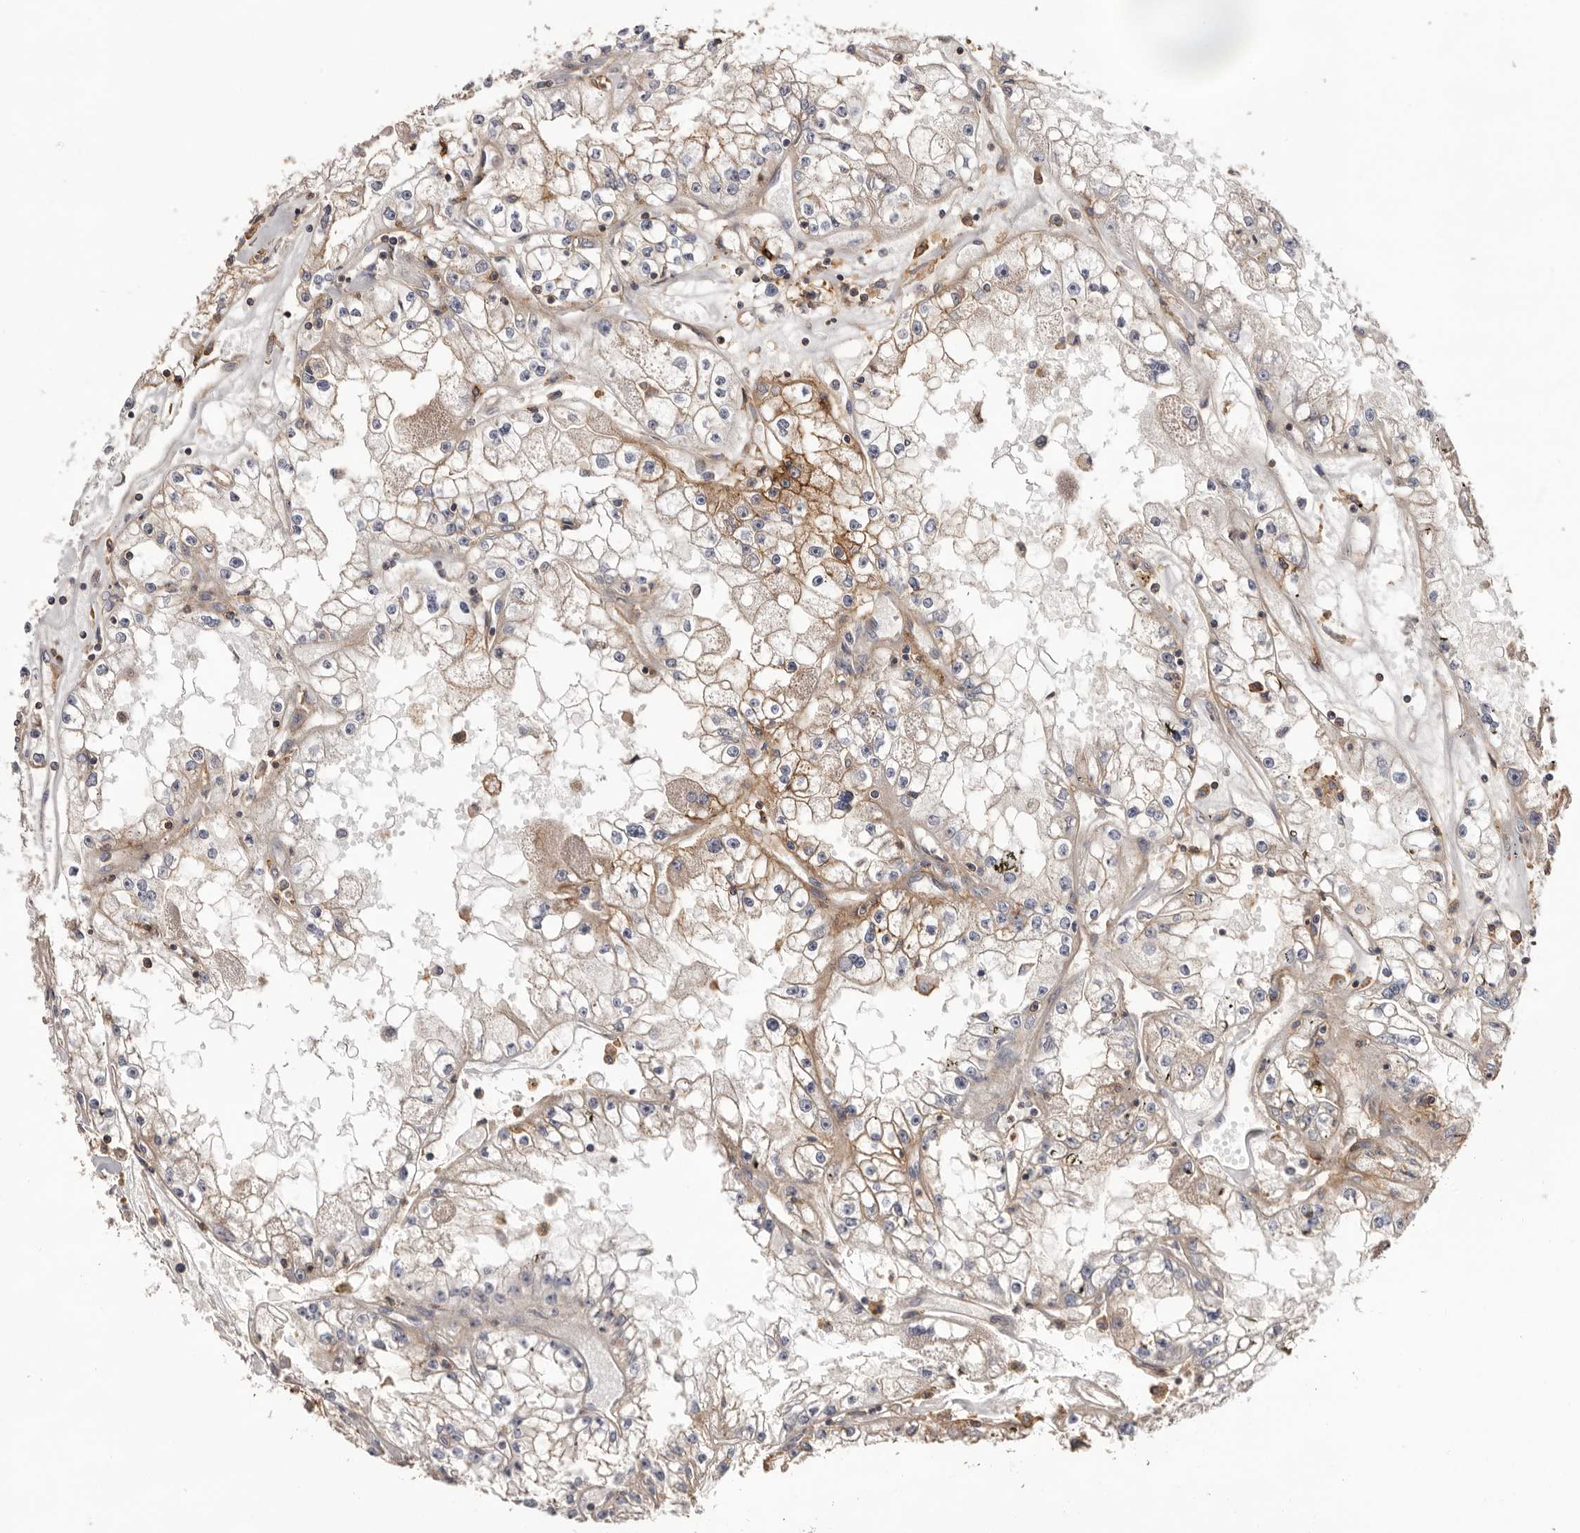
{"staining": {"intensity": "moderate", "quantity": "25%-75%", "location": "cytoplasmic/membranous"}, "tissue": "renal cancer", "cell_type": "Tumor cells", "image_type": "cancer", "snomed": [{"axis": "morphology", "description": "Adenocarcinoma, NOS"}, {"axis": "topography", "description": "Kidney"}], "caption": "Brown immunohistochemical staining in renal cancer (adenocarcinoma) exhibits moderate cytoplasmic/membranous expression in approximately 25%-75% of tumor cells.", "gene": "MMACHC", "patient": {"sex": "male", "age": 56}}